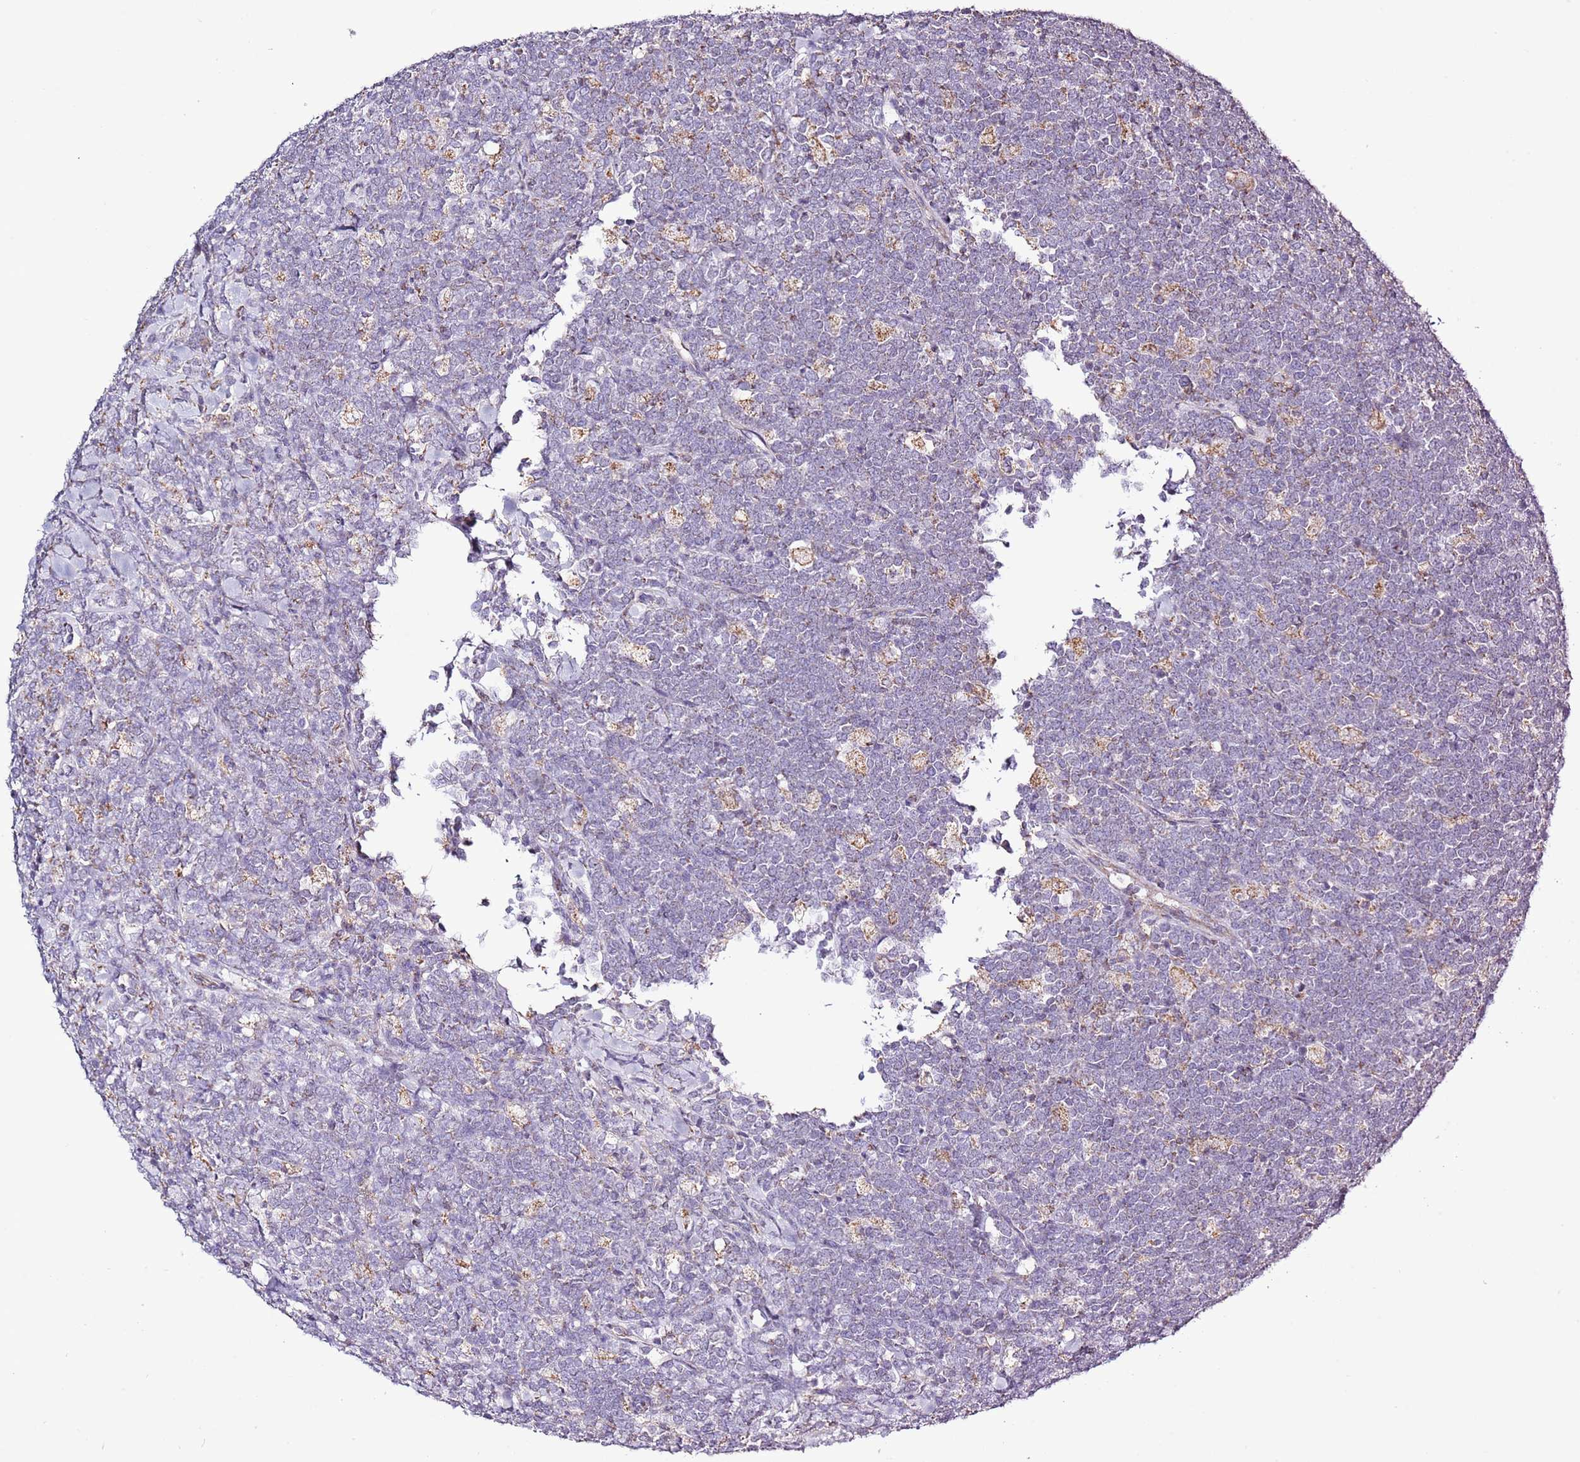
{"staining": {"intensity": "negative", "quantity": "none", "location": "none"}, "tissue": "lymphoma", "cell_type": "Tumor cells", "image_type": "cancer", "snomed": [{"axis": "morphology", "description": "Malignant lymphoma, non-Hodgkin's type, High grade"}, {"axis": "topography", "description": "Small intestine"}], "caption": "Malignant lymphoma, non-Hodgkin's type (high-grade) stained for a protein using immunohistochemistry exhibits no expression tumor cells.", "gene": "SLC23A1", "patient": {"sex": "male", "age": 8}}